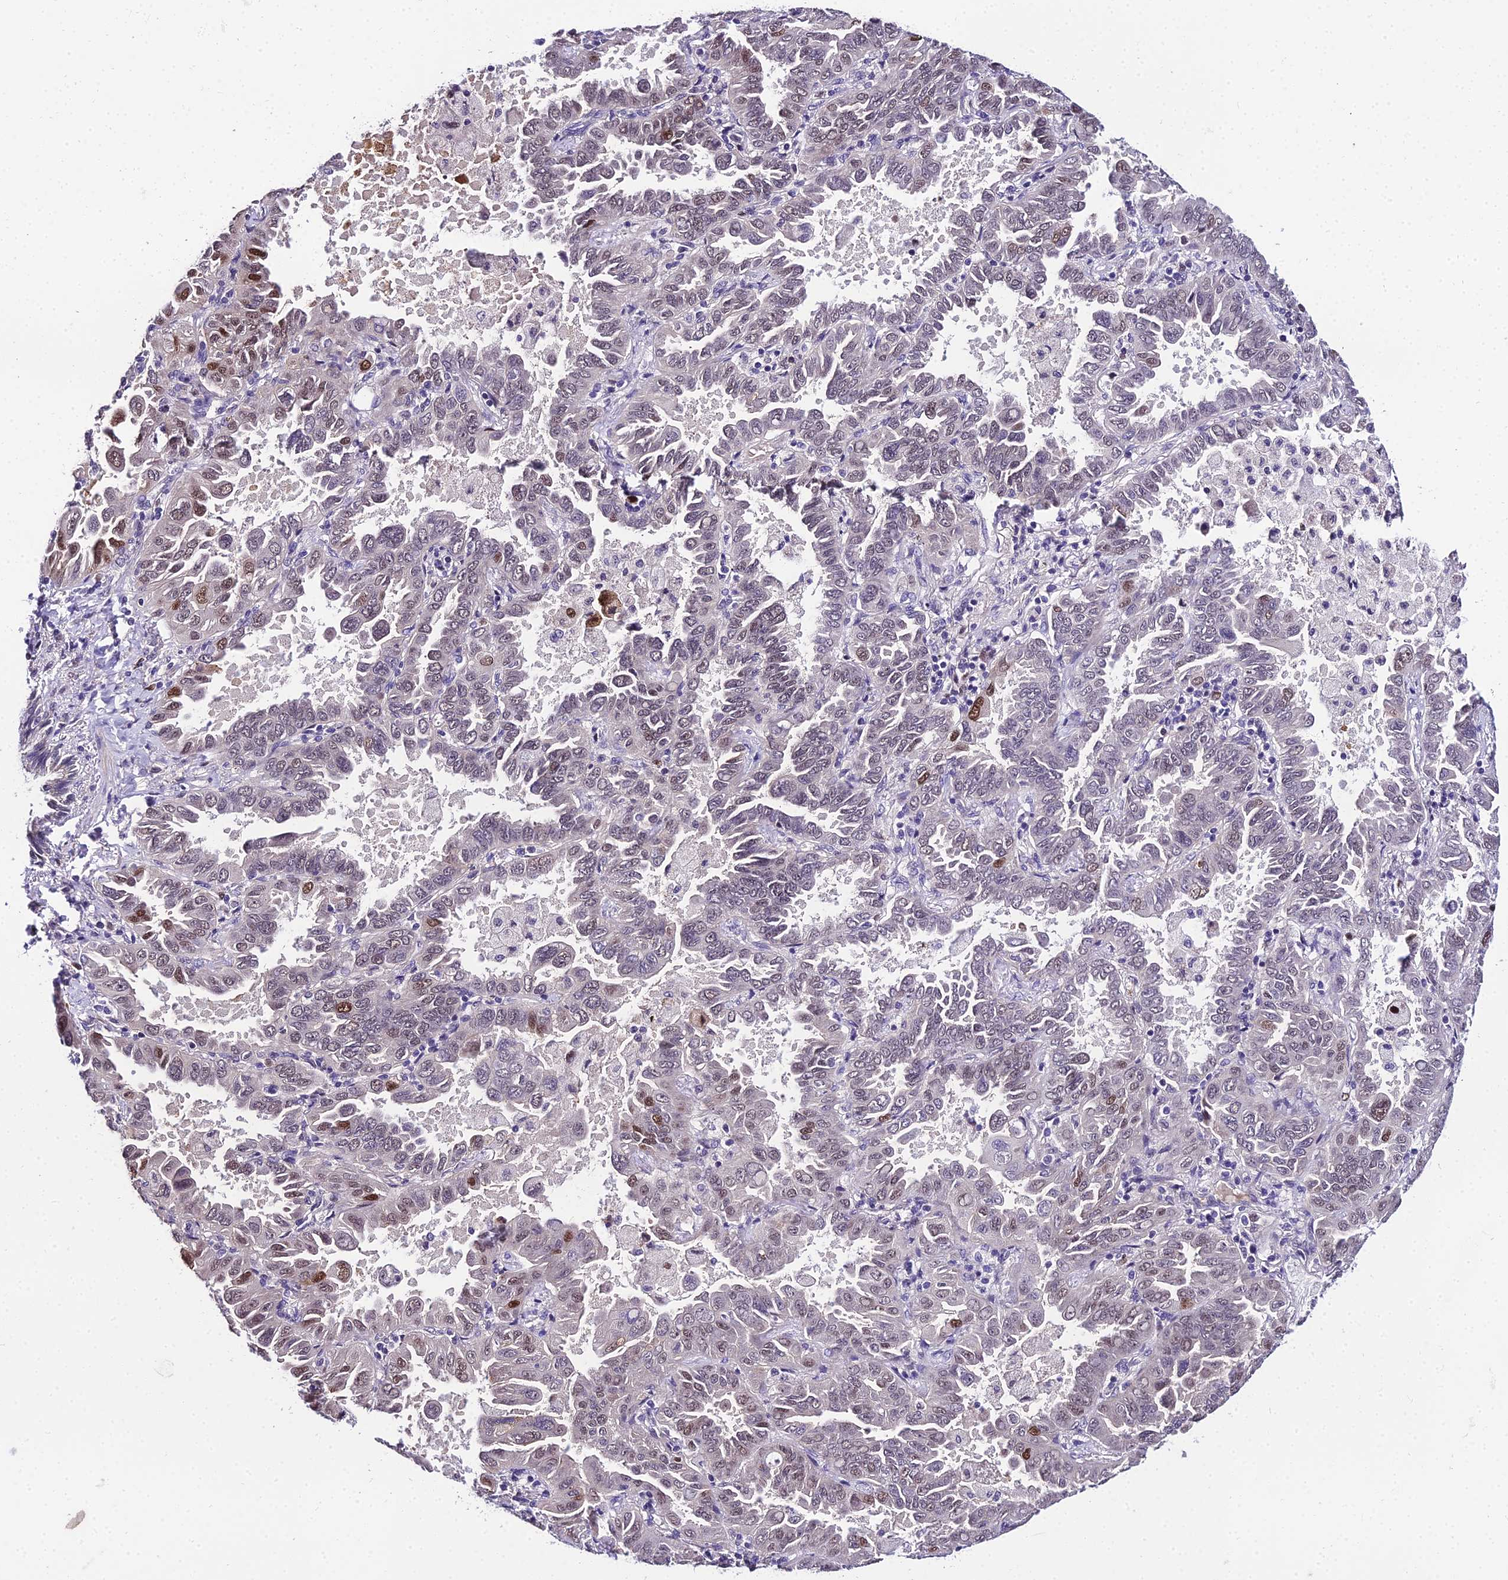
{"staining": {"intensity": "moderate", "quantity": "<25%", "location": "nuclear"}, "tissue": "lung cancer", "cell_type": "Tumor cells", "image_type": "cancer", "snomed": [{"axis": "morphology", "description": "Adenocarcinoma, NOS"}, {"axis": "topography", "description": "Lung"}], "caption": "A brown stain labels moderate nuclear positivity of a protein in lung adenocarcinoma tumor cells.", "gene": "TRIML2", "patient": {"sex": "male", "age": 64}}